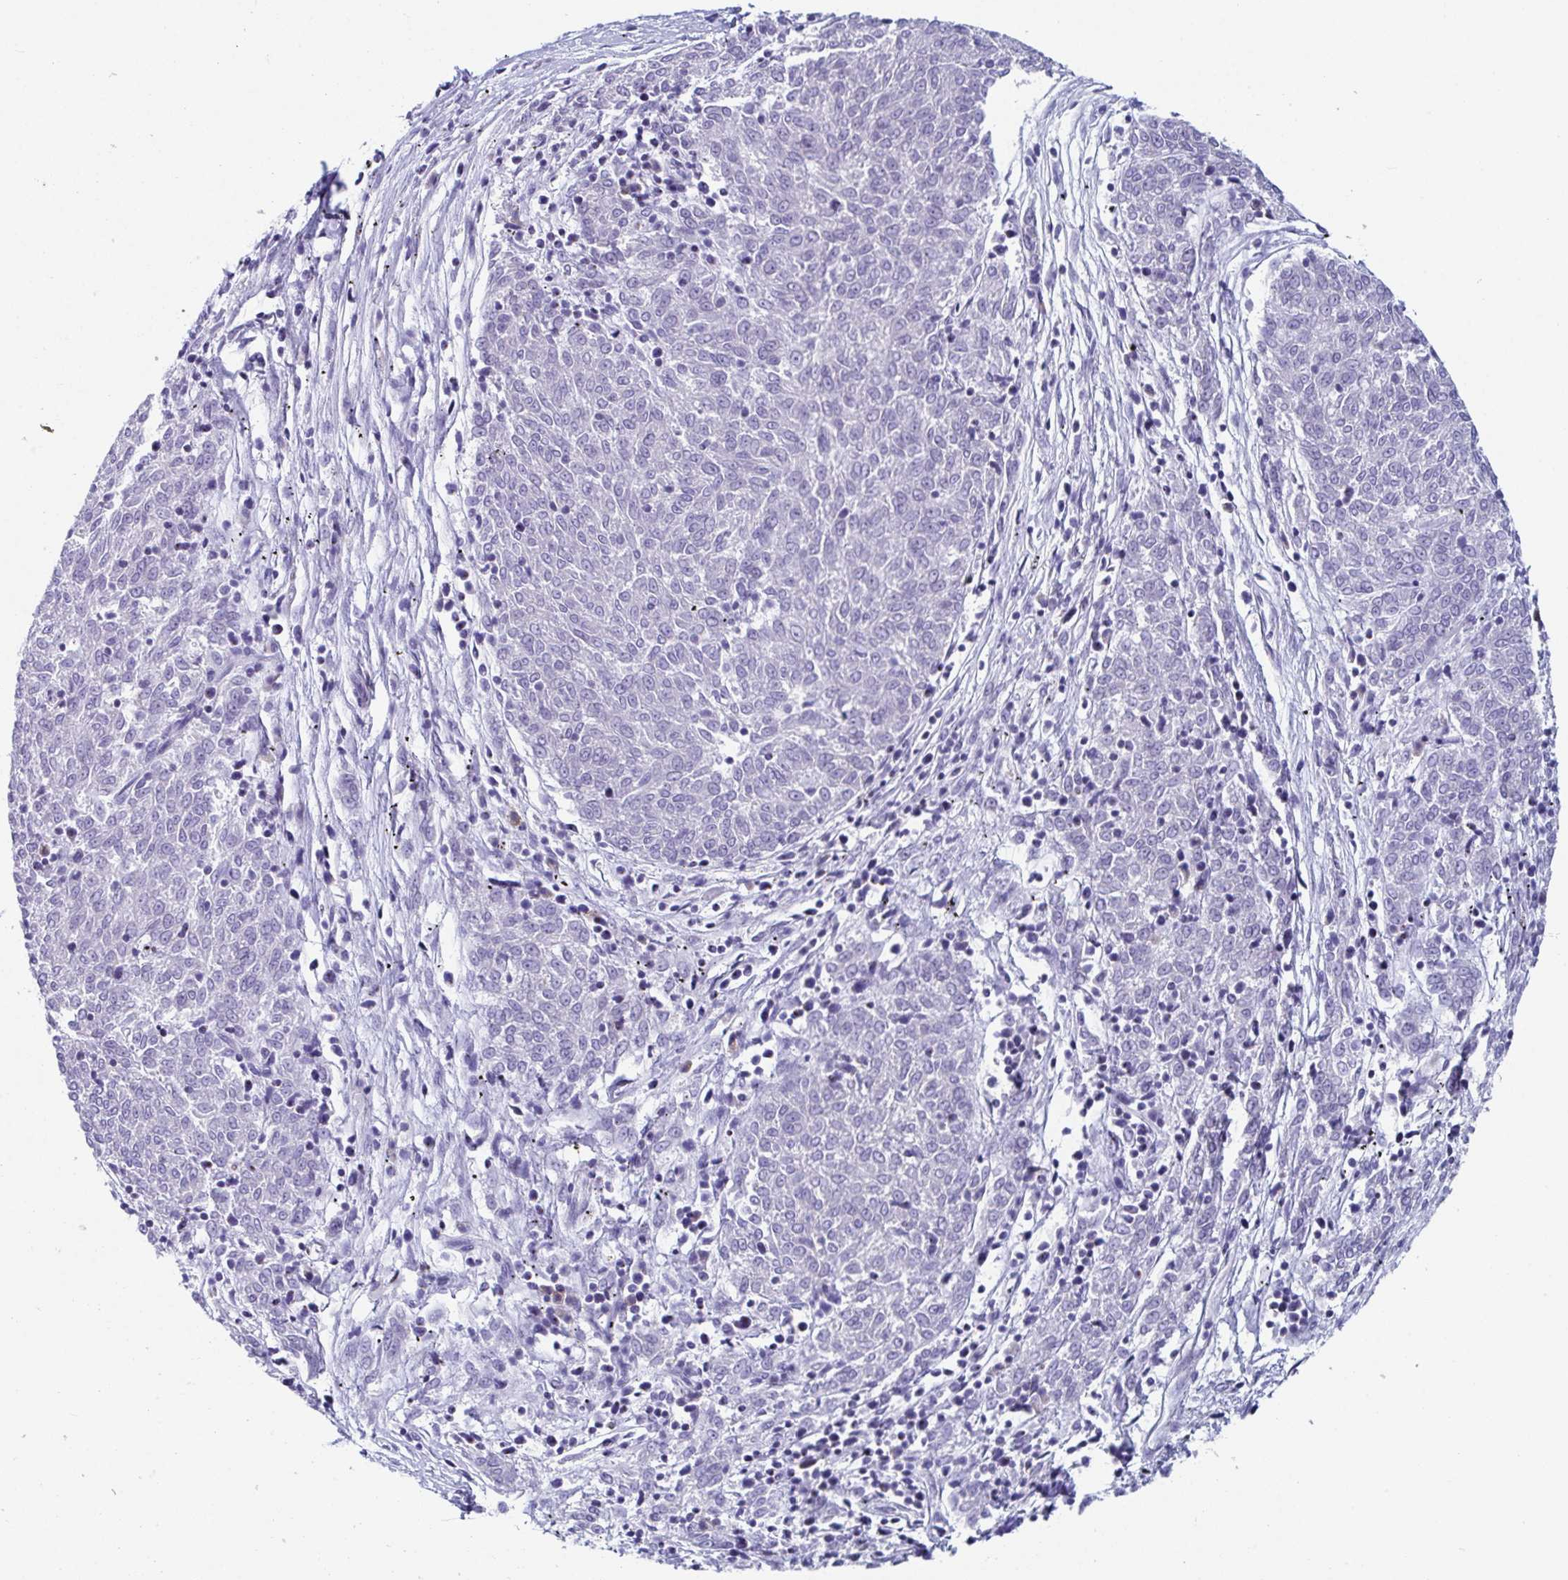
{"staining": {"intensity": "negative", "quantity": "none", "location": "none"}, "tissue": "melanoma", "cell_type": "Tumor cells", "image_type": "cancer", "snomed": [{"axis": "morphology", "description": "Malignant melanoma, NOS"}, {"axis": "topography", "description": "Skin"}], "caption": "There is no significant positivity in tumor cells of melanoma.", "gene": "WDR72", "patient": {"sex": "female", "age": 72}}